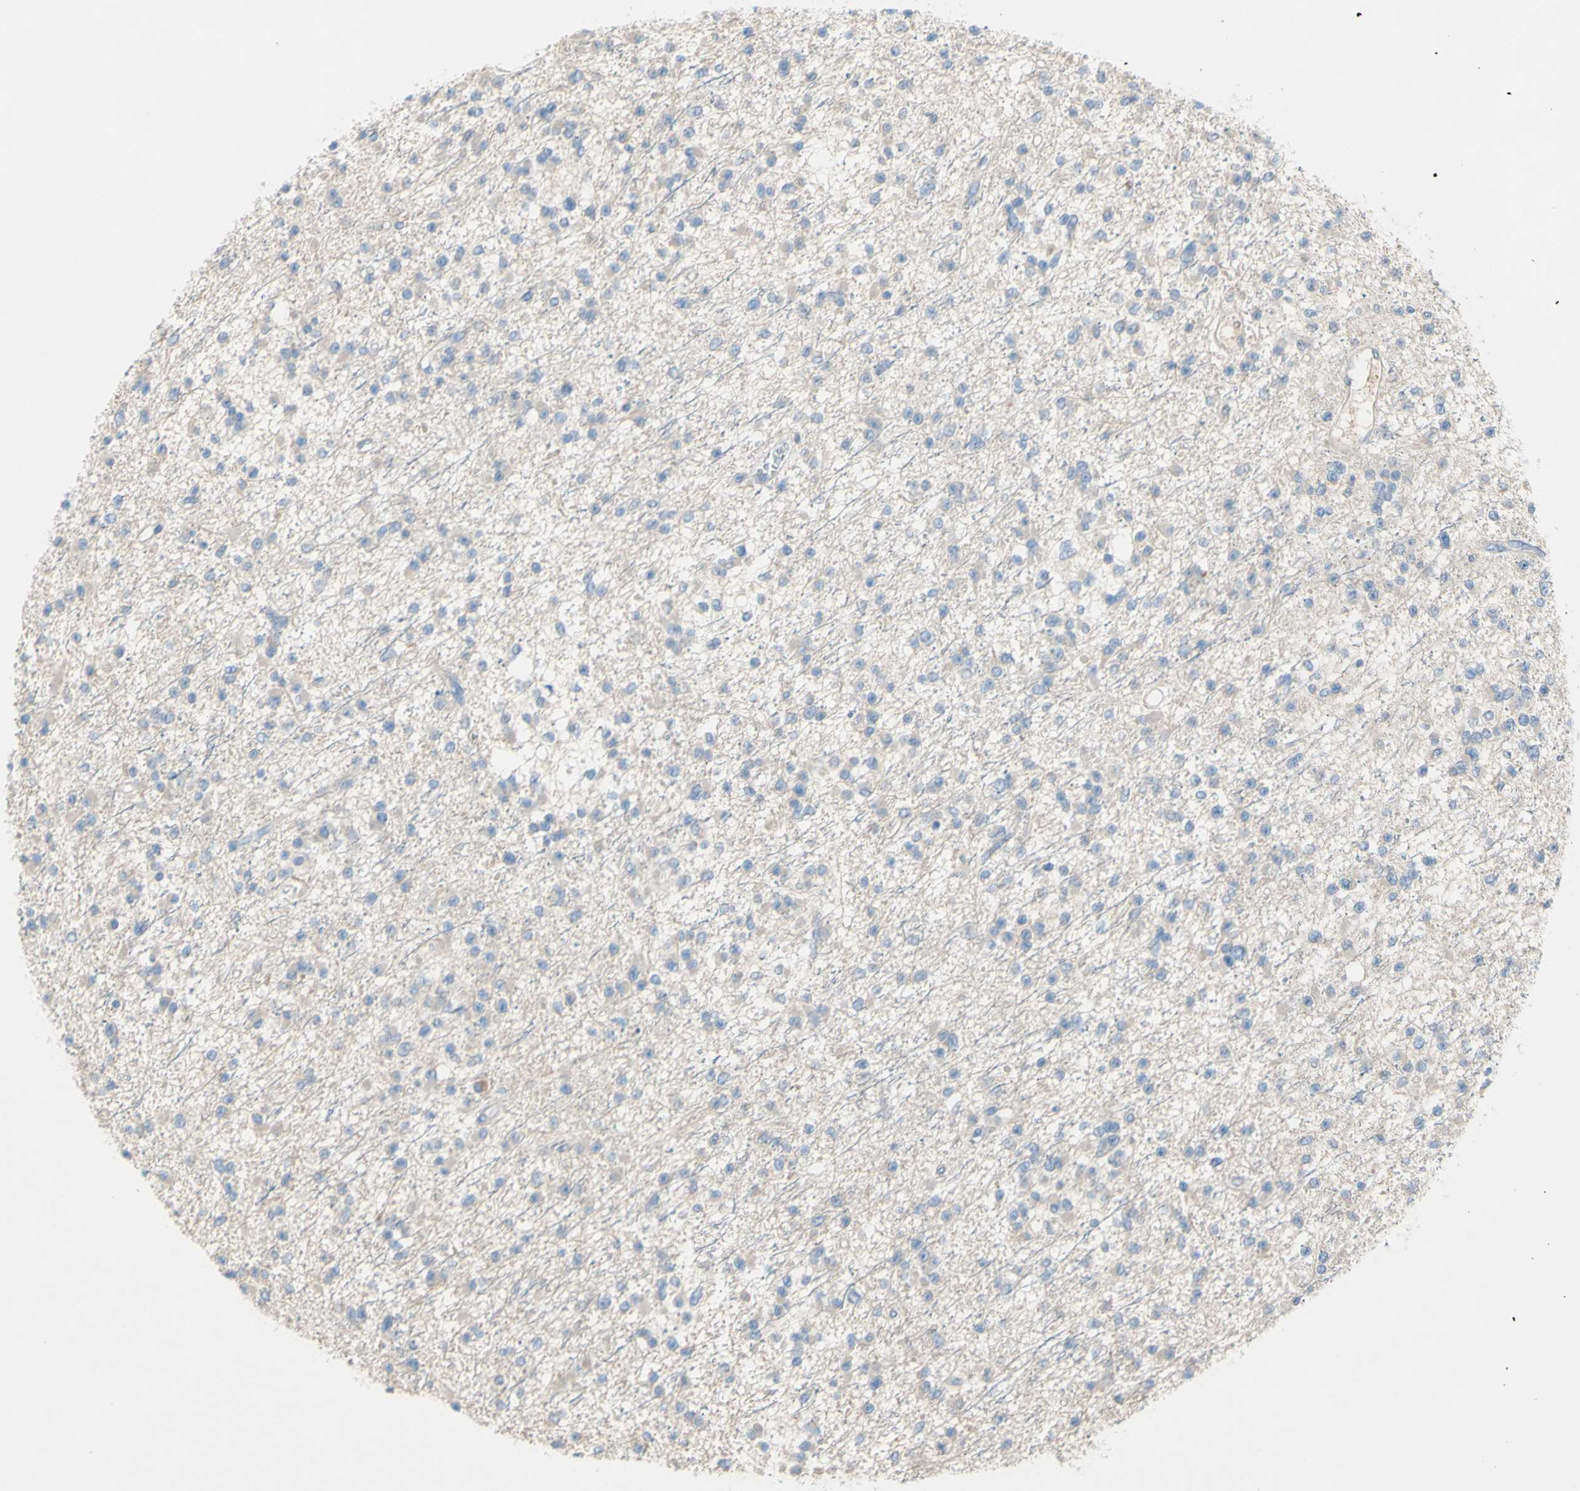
{"staining": {"intensity": "negative", "quantity": "none", "location": "none"}, "tissue": "glioma", "cell_type": "Tumor cells", "image_type": "cancer", "snomed": [{"axis": "morphology", "description": "Glioma, malignant, Low grade"}, {"axis": "topography", "description": "Brain"}], "caption": "The image exhibits no significant positivity in tumor cells of glioma.", "gene": "ATRN", "patient": {"sex": "female", "age": 22}}